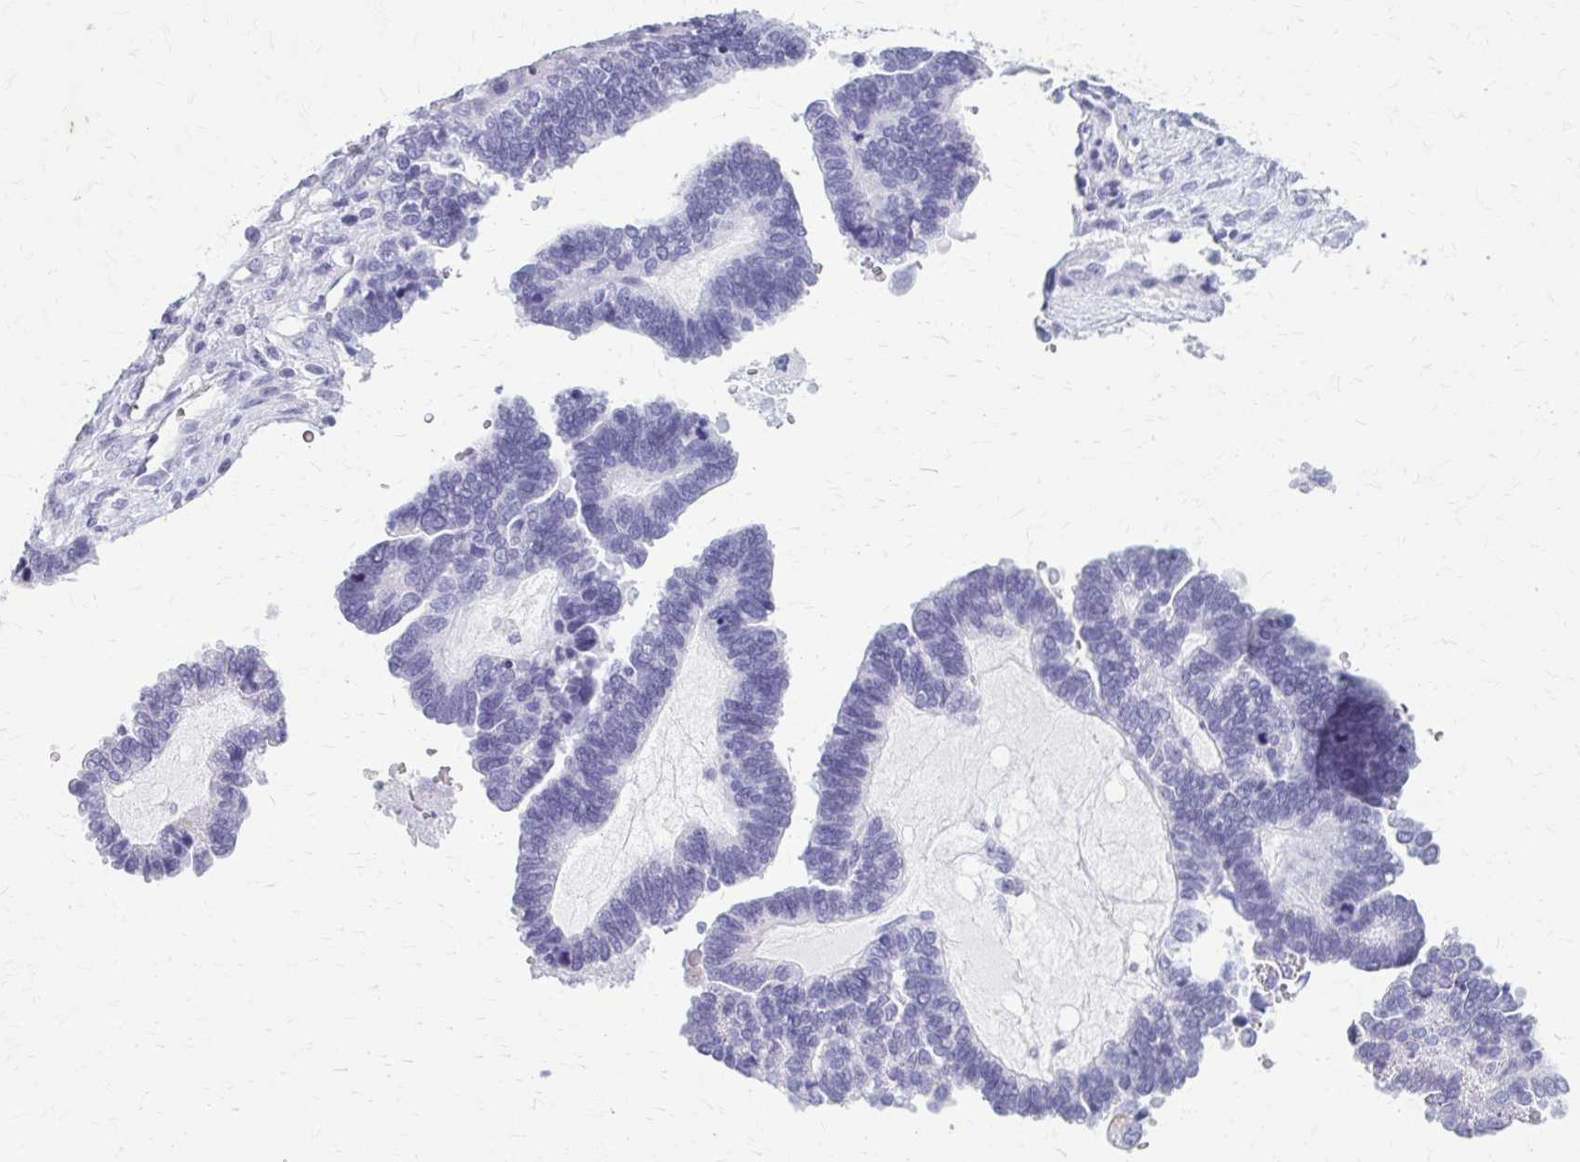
{"staining": {"intensity": "negative", "quantity": "none", "location": "none"}, "tissue": "ovarian cancer", "cell_type": "Tumor cells", "image_type": "cancer", "snomed": [{"axis": "morphology", "description": "Cystadenocarcinoma, serous, NOS"}, {"axis": "topography", "description": "Ovary"}], "caption": "IHC of serous cystadenocarcinoma (ovarian) reveals no expression in tumor cells.", "gene": "KRT5", "patient": {"sex": "female", "age": 51}}